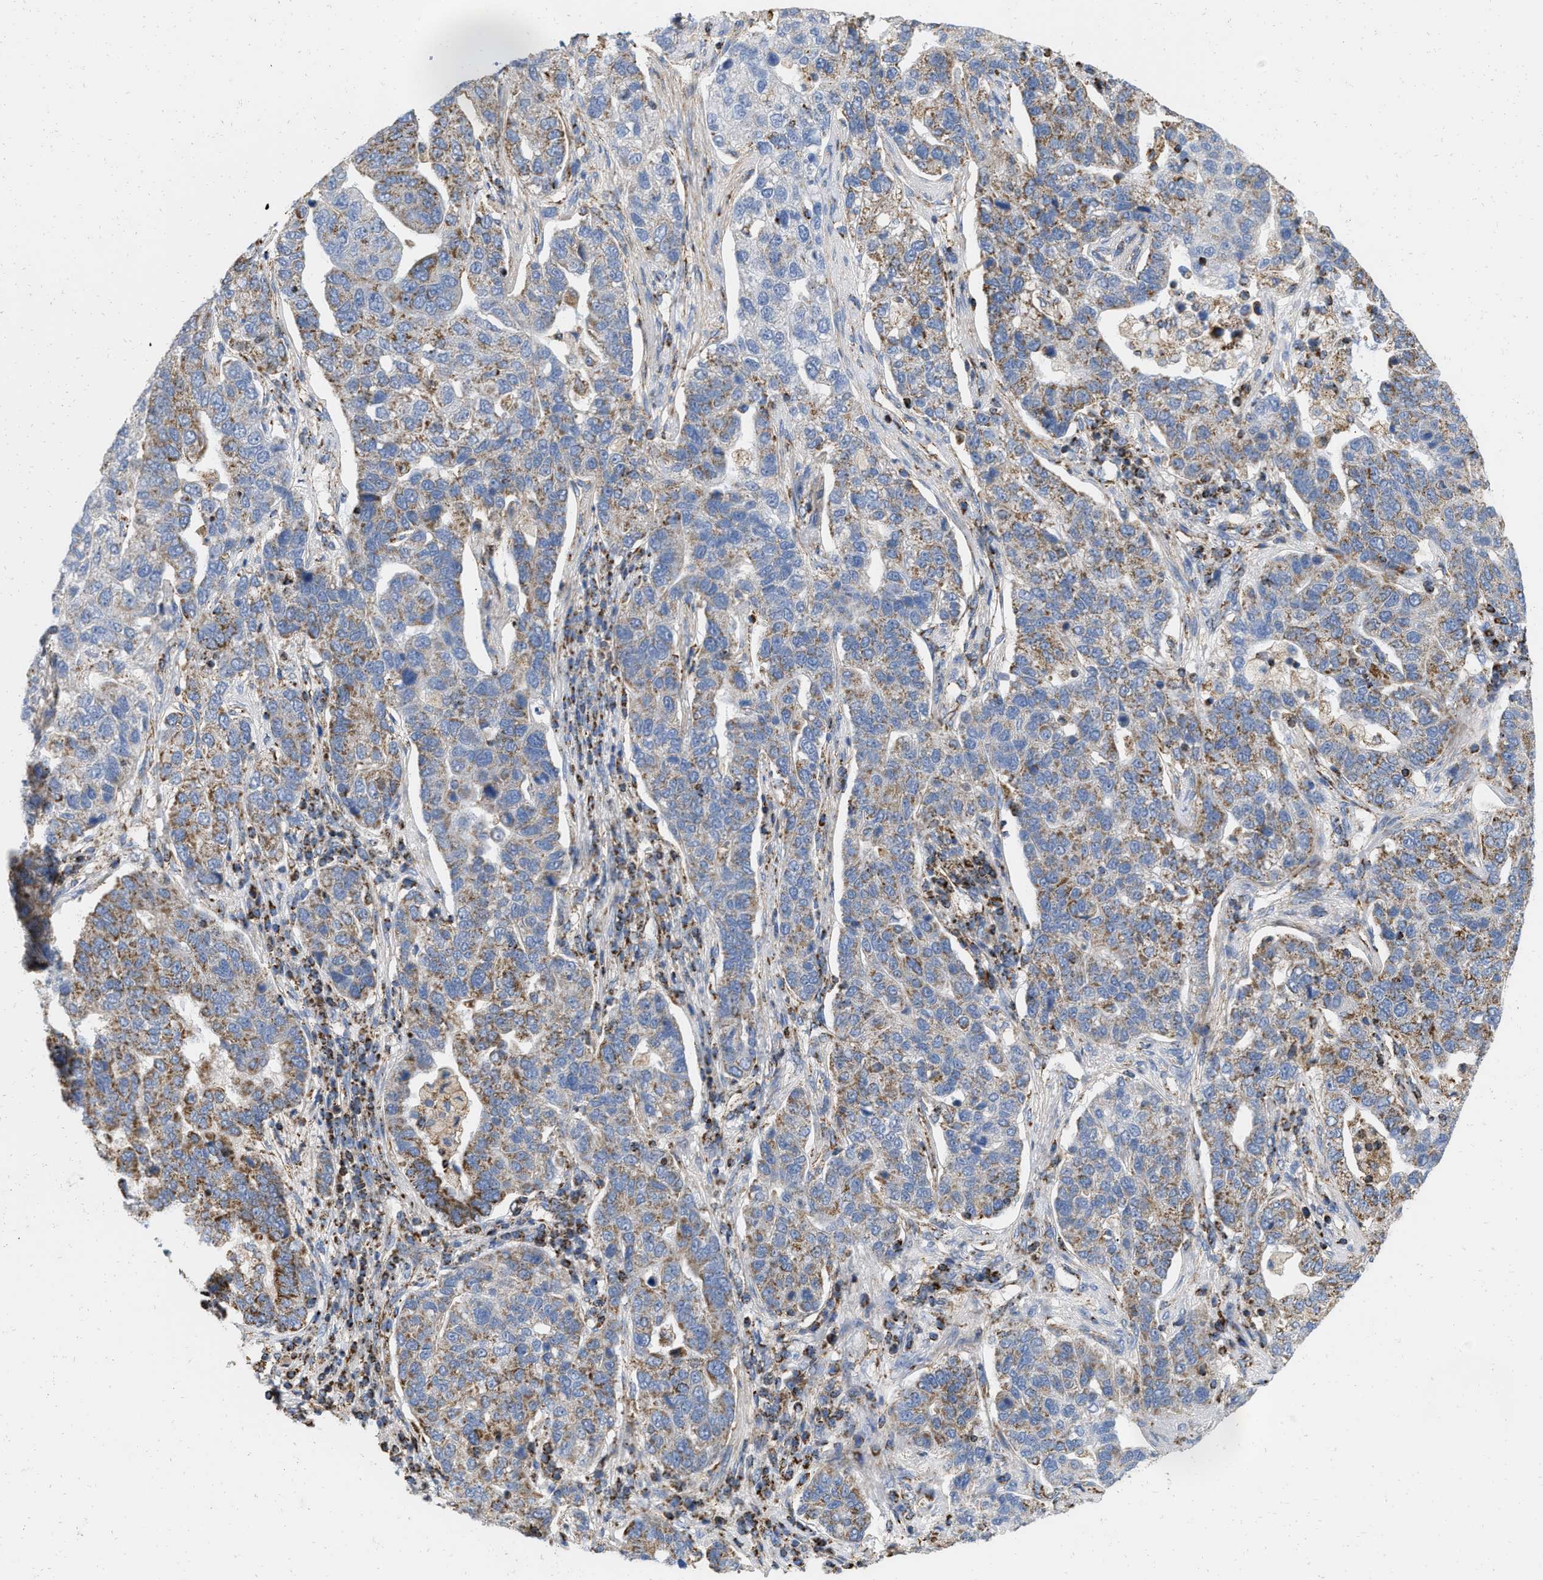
{"staining": {"intensity": "moderate", "quantity": ">75%", "location": "cytoplasmic/membranous"}, "tissue": "pancreatic cancer", "cell_type": "Tumor cells", "image_type": "cancer", "snomed": [{"axis": "morphology", "description": "Adenocarcinoma, NOS"}, {"axis": "topography", "description": "Pancreas"}], "caption": "A medium amount of moderate cytoplasmic/membranous expression is identified in about >75% of tumor cells in pancreatic cancer tissue. The staining is performed using DAB (3,3'-diaminobenzidine) brown chromogen to label protein expression. The nuclei are counter-stained blue using hematoxylin.", "gene": "GRB10", "patient": {"sex": "female", "age": 61}}